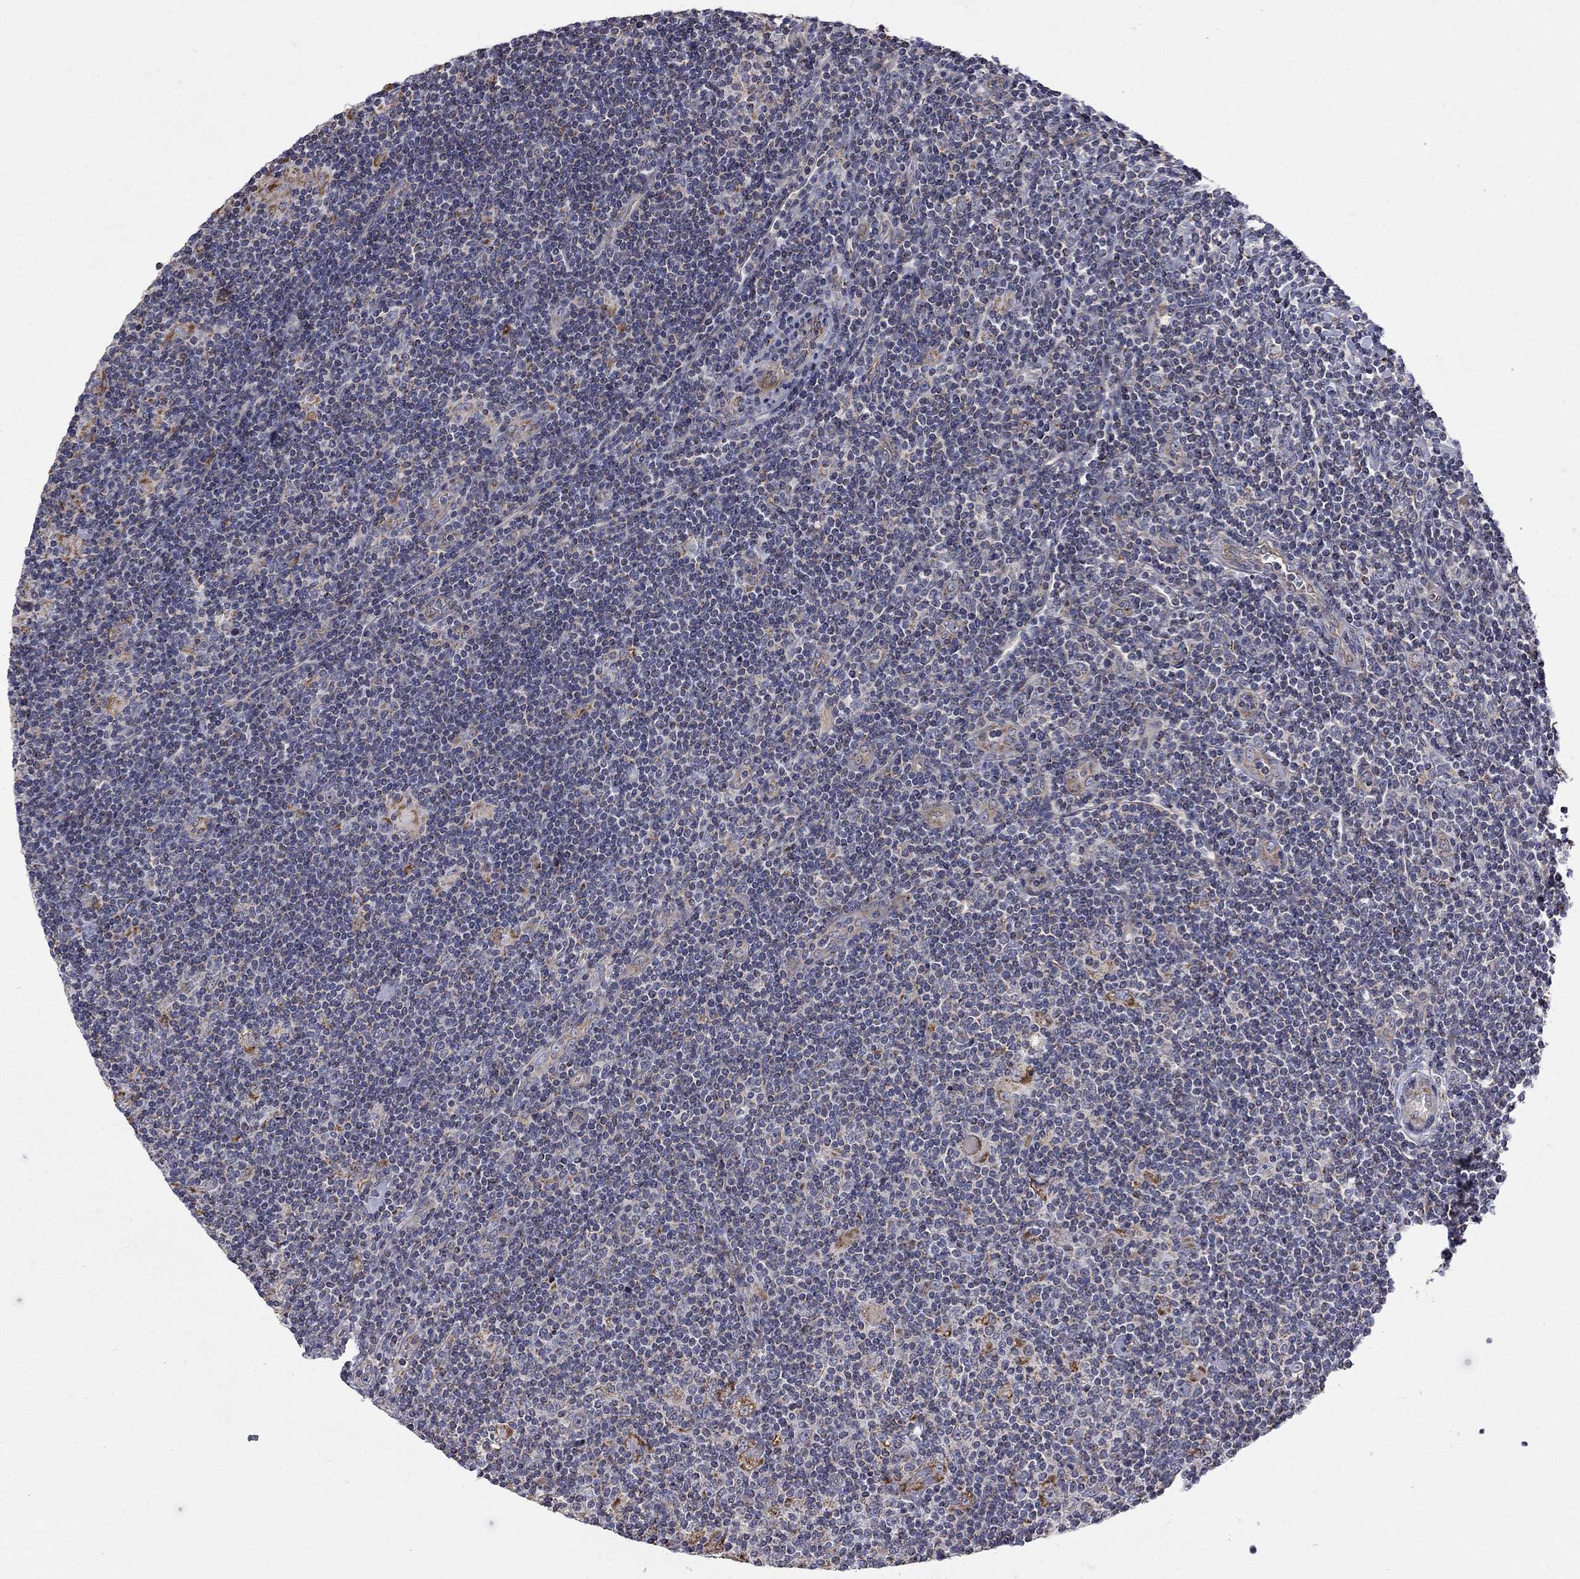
{"staining": {"intensity": "moderate", "quantity": "25%-75%", "location": "cytoplasmic/membranous"}, "tissue": "lymphoma", "cell_type": "Tumor cells", "image_type": "cancer", "snomed": [{"axis": "morphology", "description": "Hodgkin's disease, NOS"}, {"axis": "topography", "description": "Lymph node"}], "caption": "There is medium levels of moderate cytoplasmic/membranous expression in tumor cells of Hodgkin's disease, as demonstrated by immunohistochemical staining (brown color).", "gene": "SH2B1", "patient": {"sex": "male", "age": 40}}